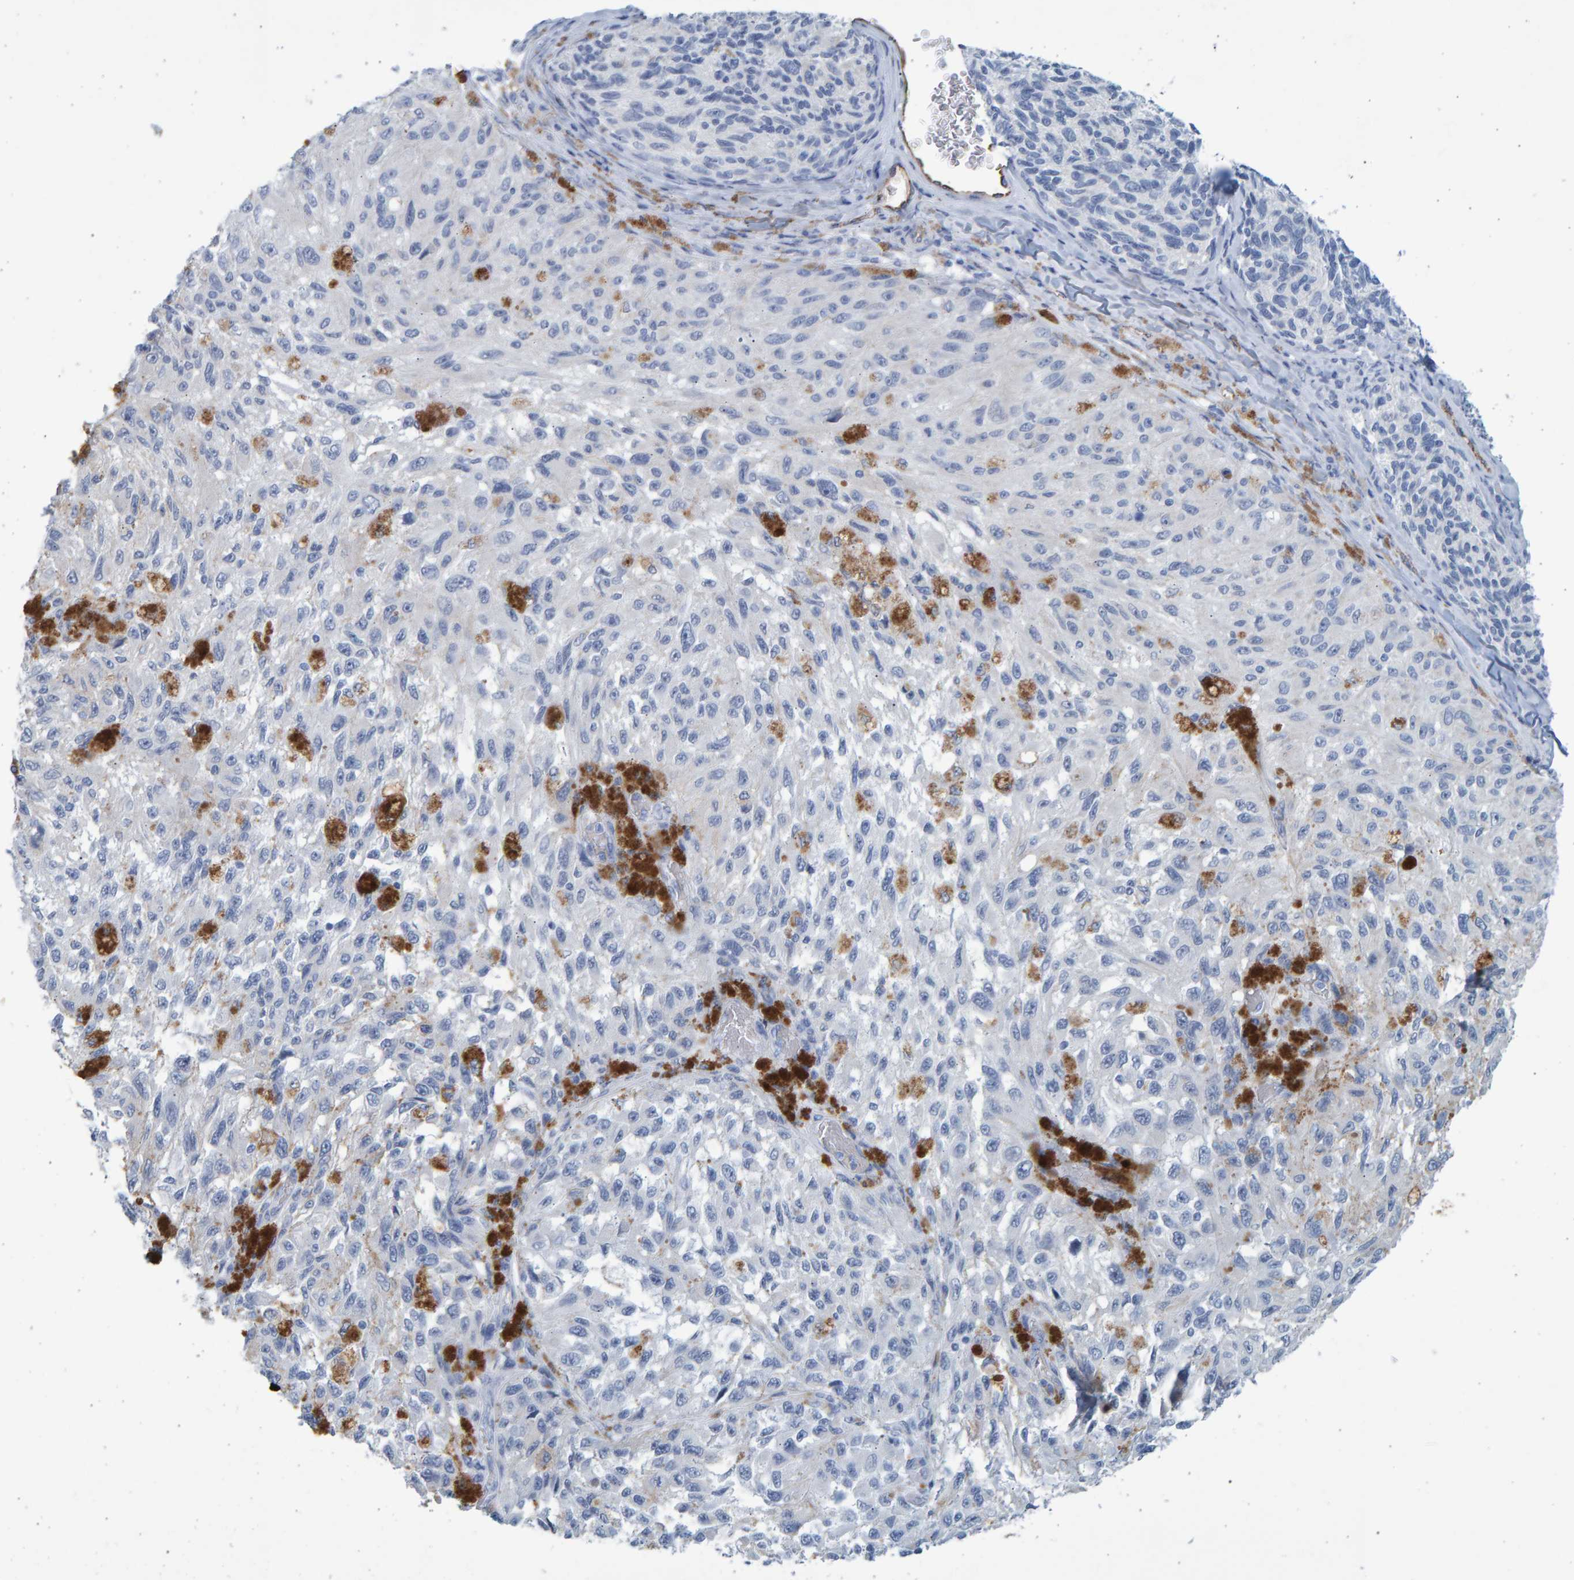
{"staining": {"intensity": "negative", "quantity": "none", "location": "none"}, "tissue": "melanoma", "cell_type": "Tumor cells", "image_type": "cancer", "snomed": [{"axis": "morphology", "description": "Malignant melanoma, NOS"}, {"axis": "topography", "description": "Skin"}], "caption": "Malignant melanoma was stained to show a protein in brown. There is no significant staining in tumor cells.", "gene": "SLC34A3", "patient": {"sex": "female", "age": 73}}